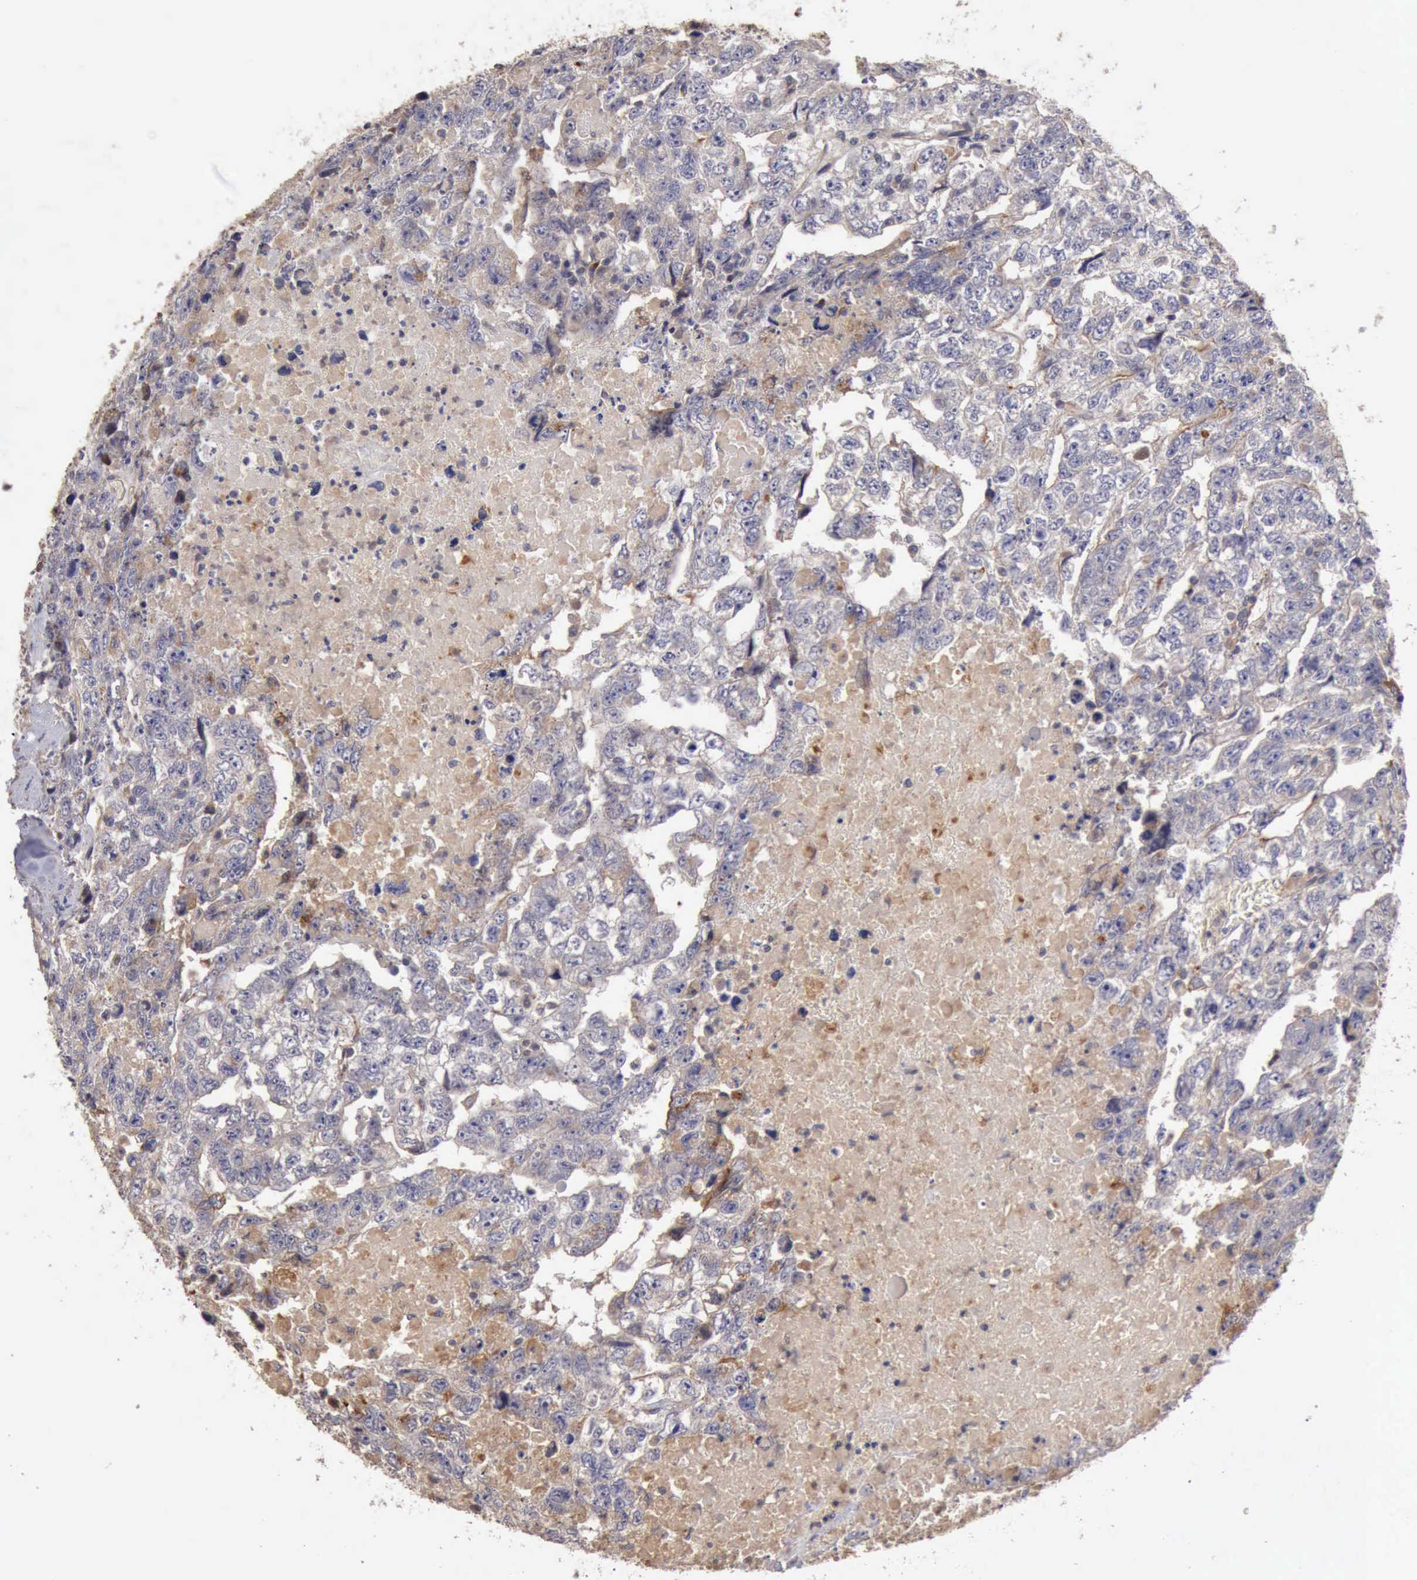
{"staining": {"intensity": "negative", "quantity": "none", "location": "none"}, "tissue": "testis cancer", "cell_type": "Tumor cells", "image_type": "cancer", "snomed": [{"axis": "morphology", "description": "Carcinoma, Embryonal, NOS"}, {"axis": "topography", "description": "Testis"}], "caption": "Tumor cells show no significant expression in testis cancer.", "gene": "BMX", "patient": {"sex": "male", "age": 36}}